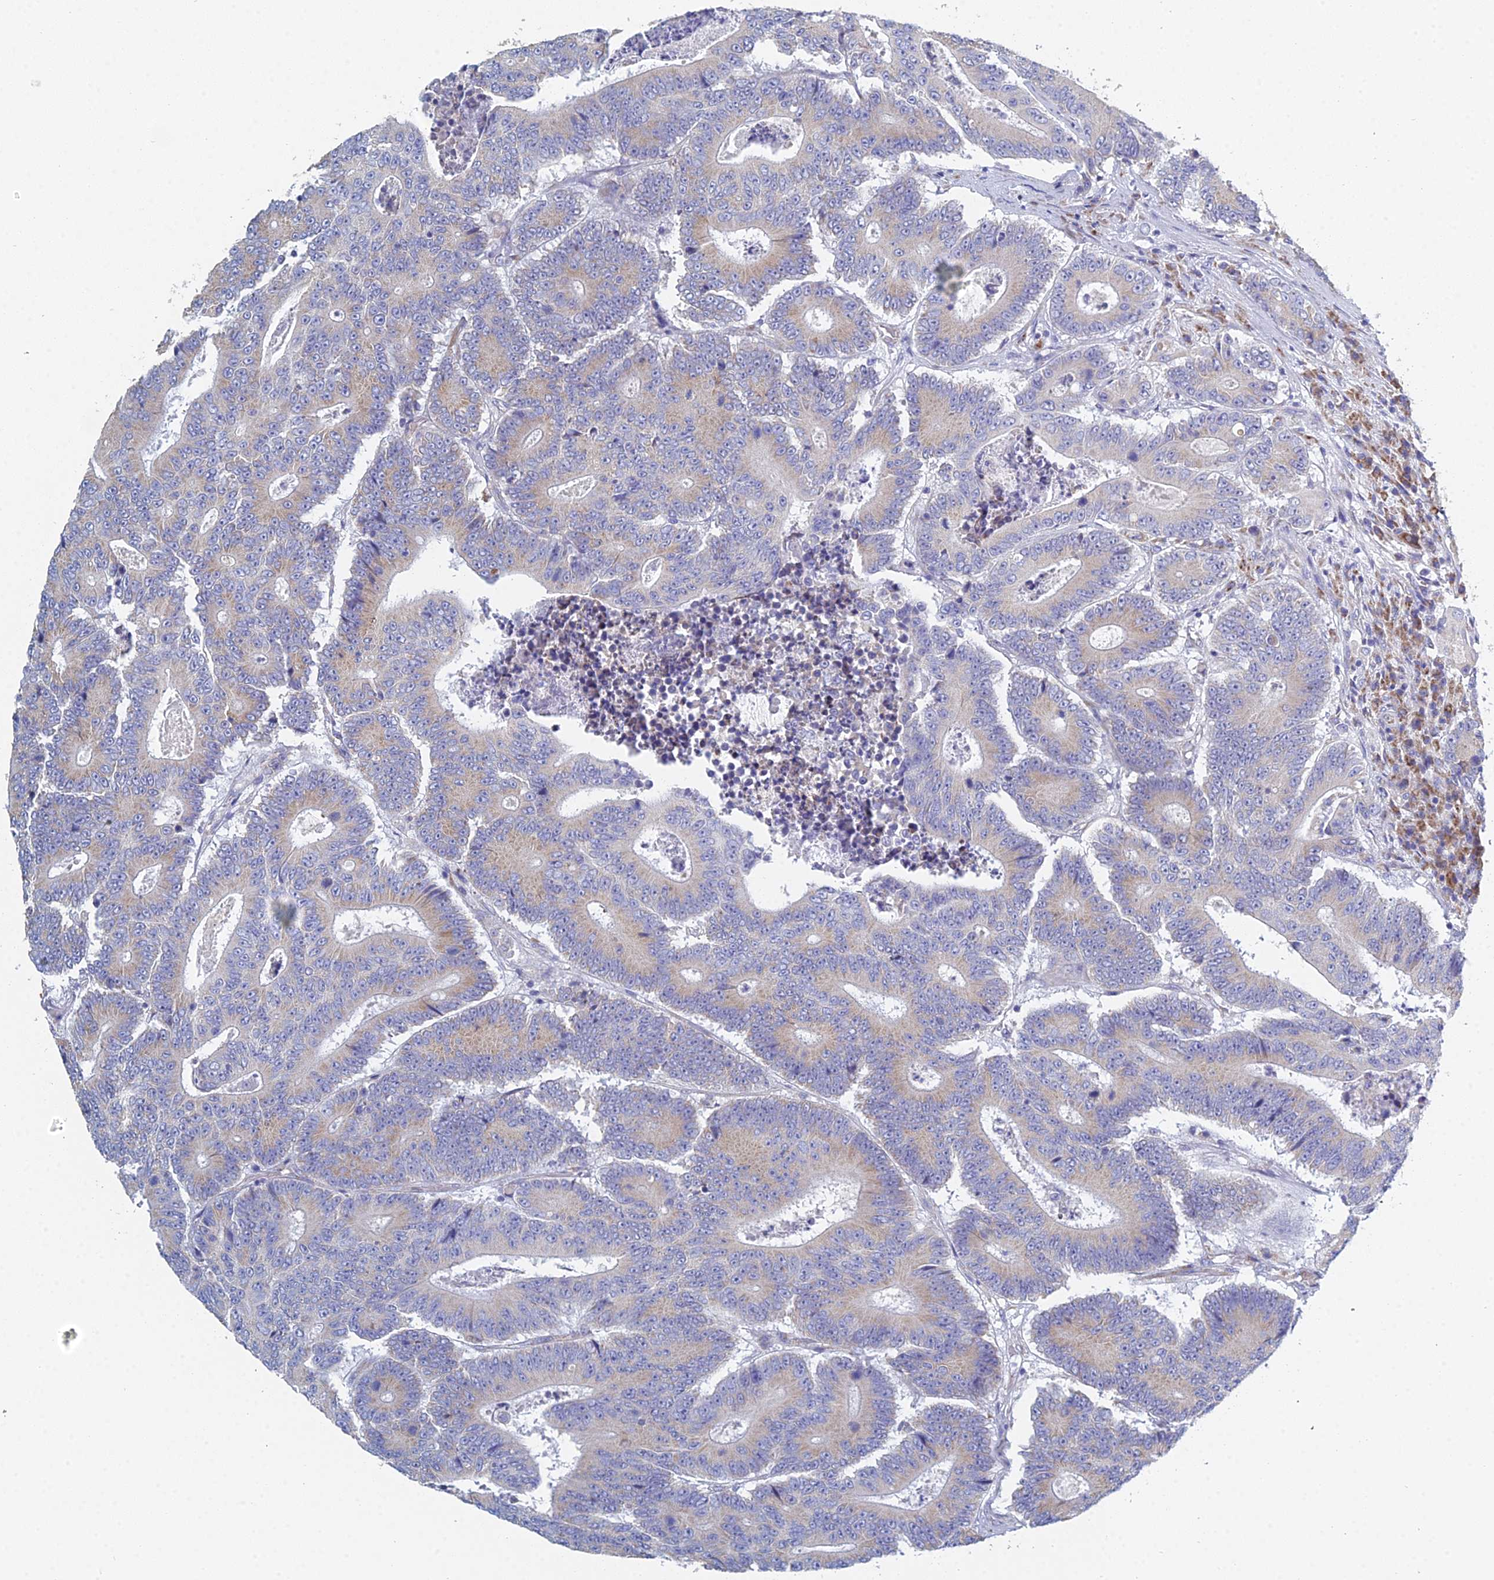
{"staining": {"intensity": "weak", "quantity": "<25%", "location": "cytoplasmic/membranous"}, "tissue": "colorectal cancer", "cell_type": "Tumor cells", "image_type": "cancer", "snomed": [{"axis": "morphology", "description": "Adenocarcinoma, NOS"}, {"axis": "topography", "description": "Colon"}], "caption": "This is an IHC micrograph of adenocarcinoma (colorectal). There is no positivity in tumor cells.", "gene": "CRACR2B", "patient": {"sex": "male", "age": 83}}